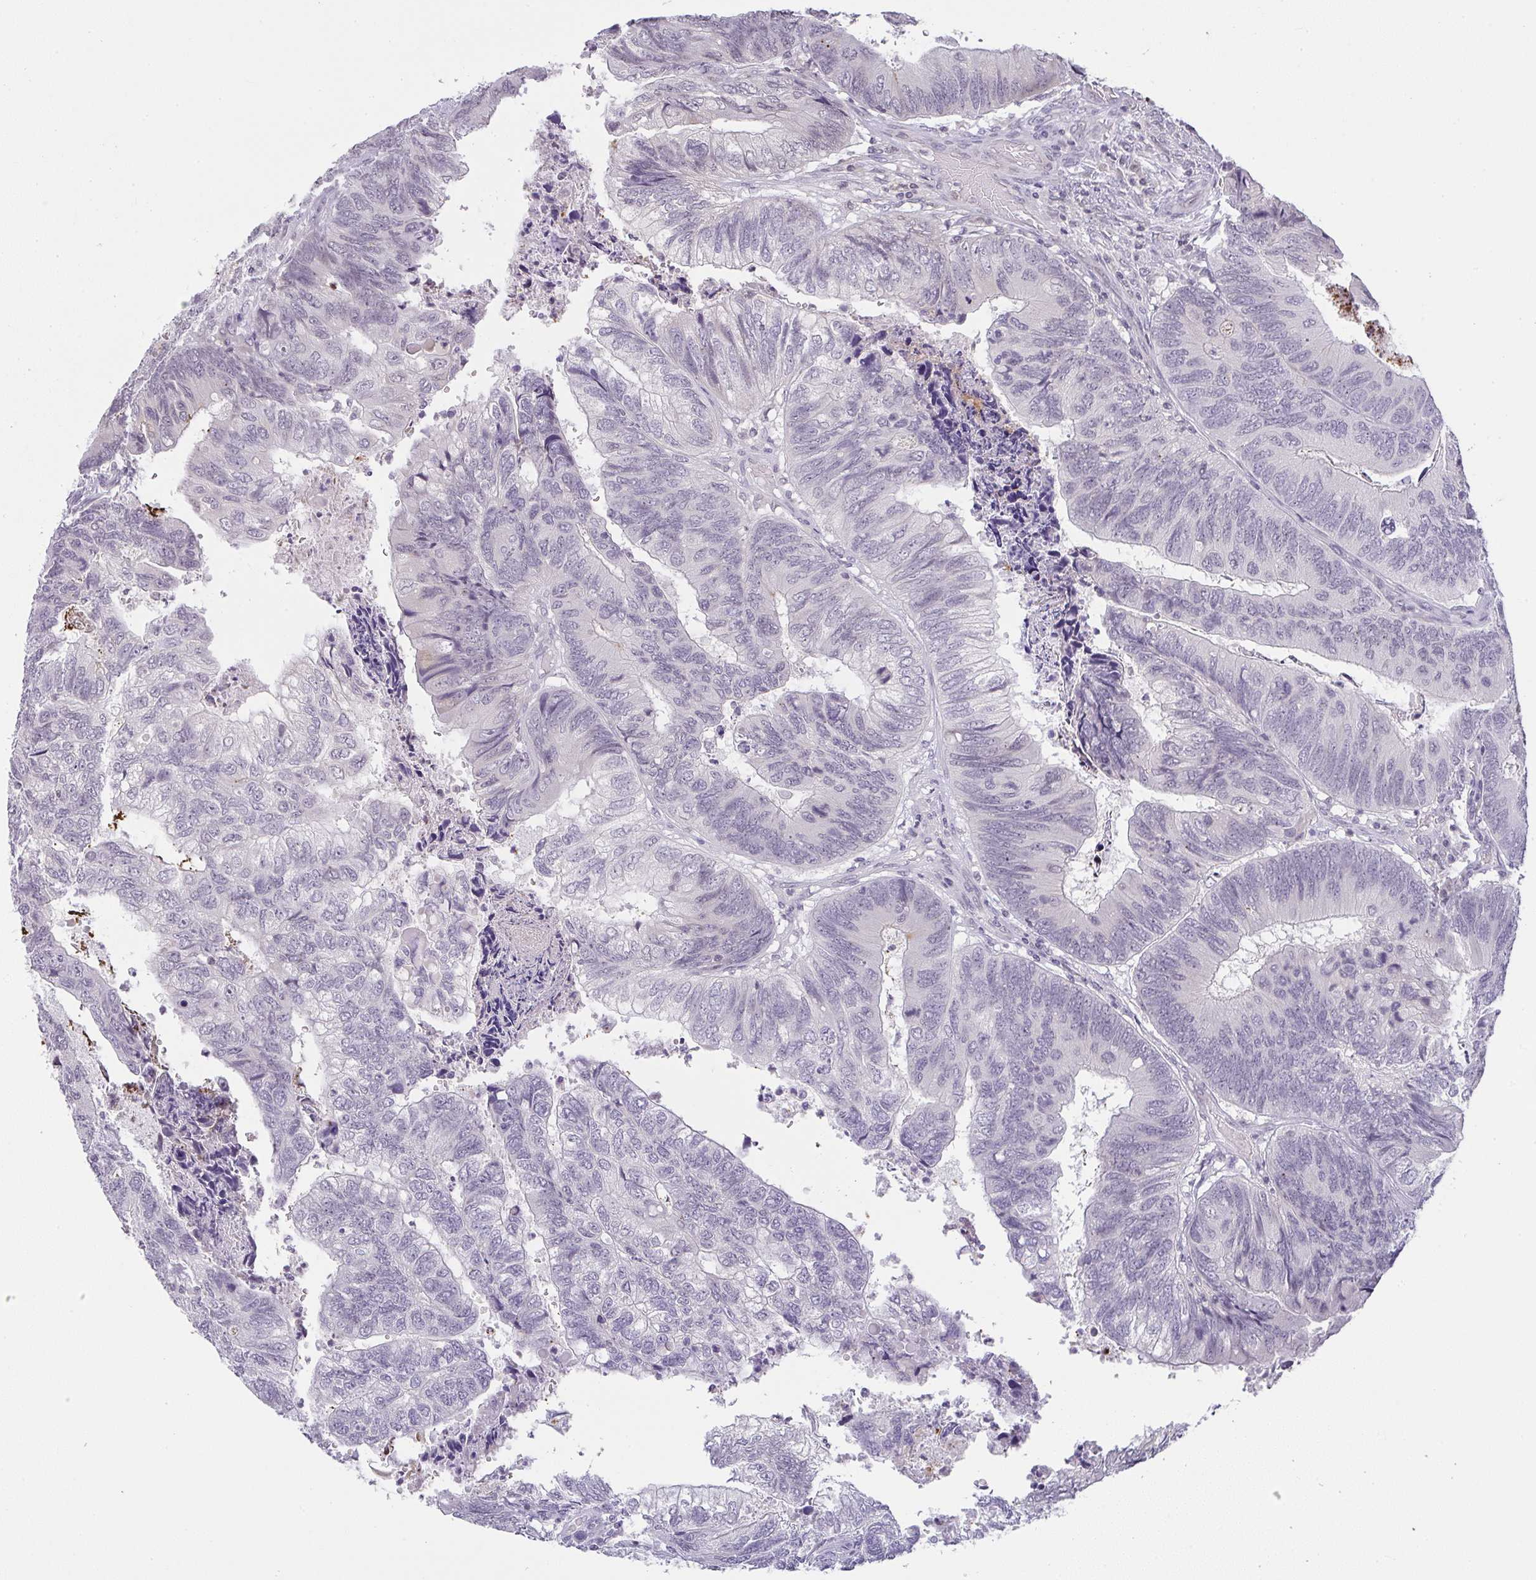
{"staining": {"intensity": "negative", "quantity": "none", "location": "none"}, "tissue": "colorectal cancer", "cell_type": "Tumor cells", "image_type": "cancer", "snomed": [{"axis": "morphology", "description": "Adenocarcinoma, NOS"}, {"axis": "topography", "description": "Colon"}], "caption": "IHC image of colorectal cancer (adenocarcinoma) stained for a protein (brown), which reveals no expression in tumor cells.", "gene": "CACNA1S", "patient": {"sex": "female", "age": 67}}